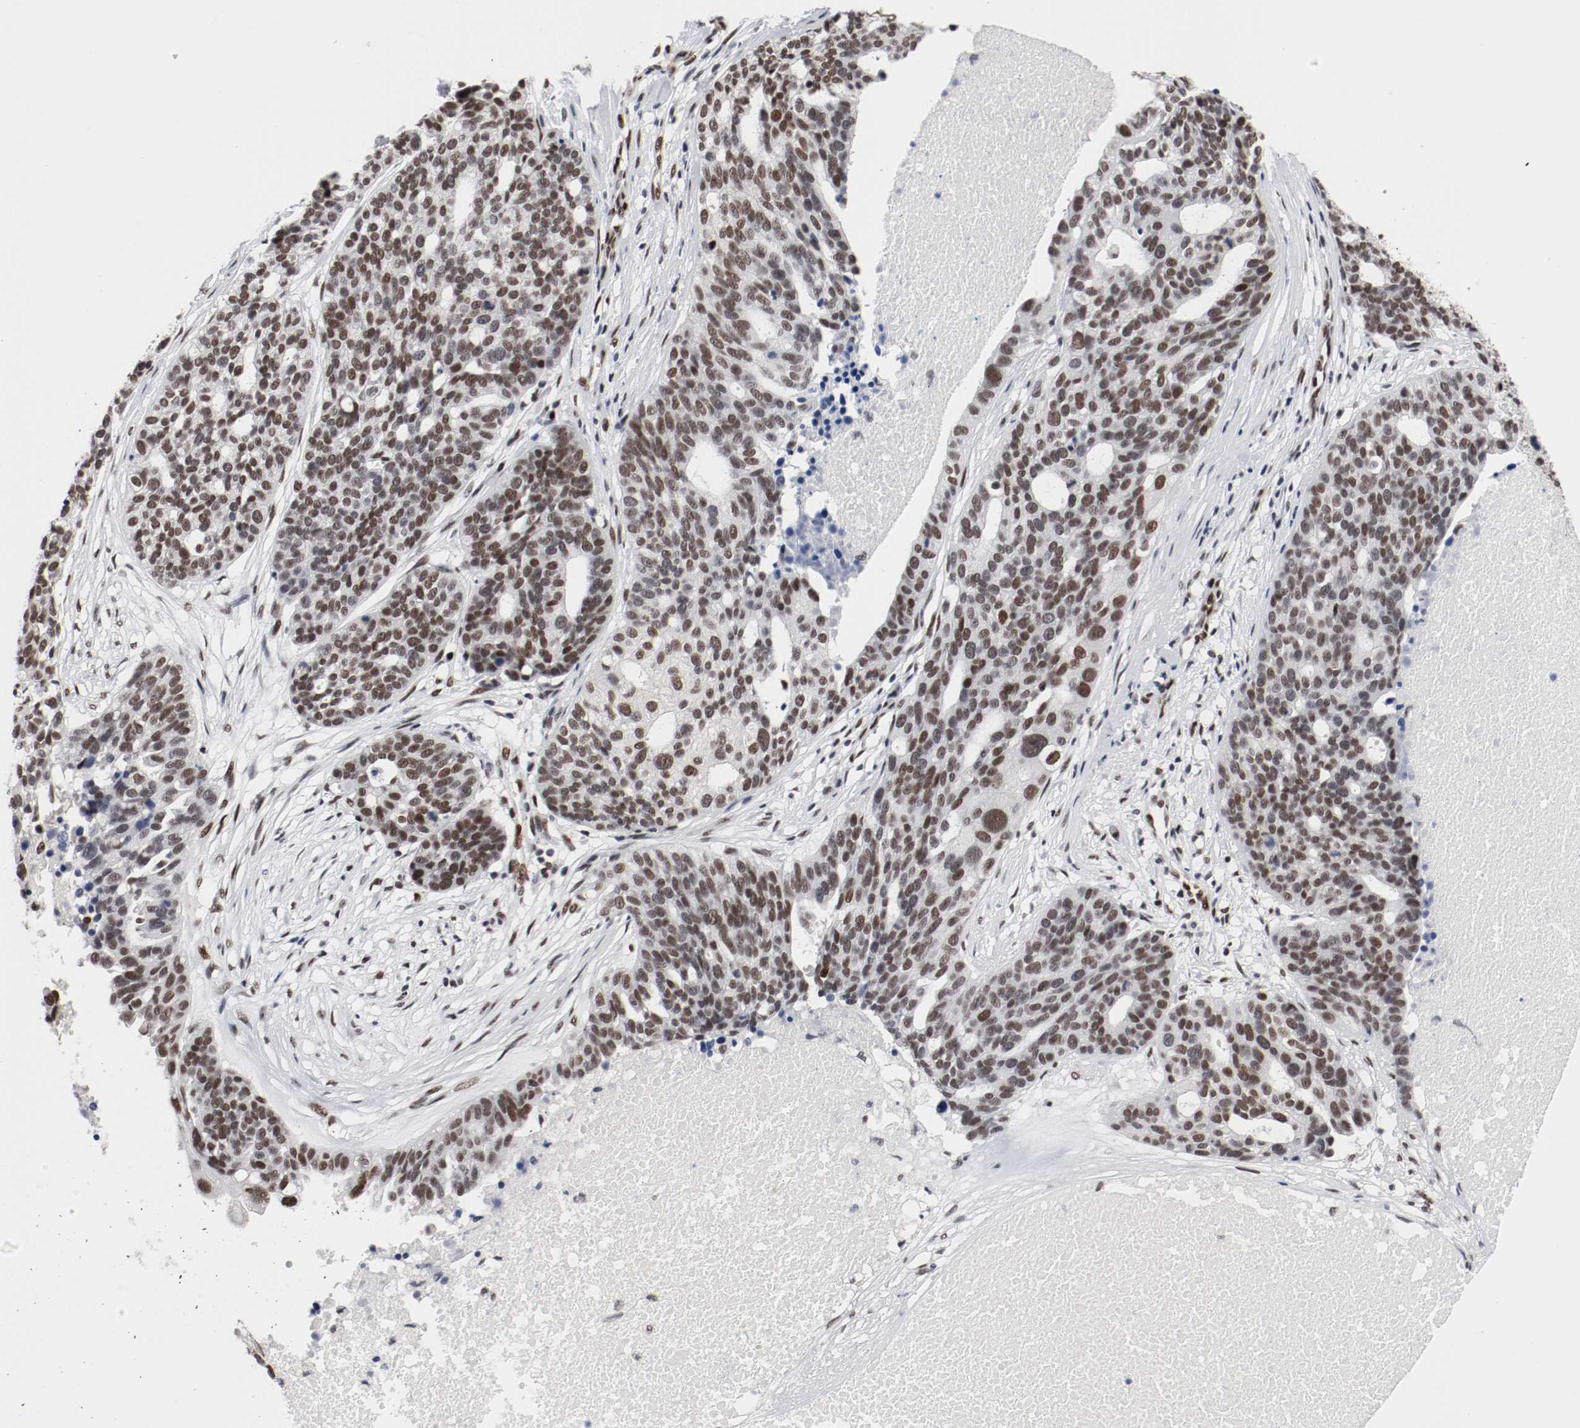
{"staining": {"intensity": "moderate", "quantity": ">75%", "location": "nuclear"}, "tissue": "ovarian cancer", "cell_type": "Tumor cells", "image_type": "cancer", "snomed": [{"axis": "morphology", "description": "Cystadenocarcinoma, serous, NOS"}, {"axis": "topography", "description": "Ovary"}], "caption": "Moderate nuclear positivity for a protein is present in approximately >75% of tumor cells of ovarian cancer (serous cystadenocarcinoma) using immunohistochemistry (IHC).", "gene": "MEF2D", "patient": {"sex": "female", "age": 59}}